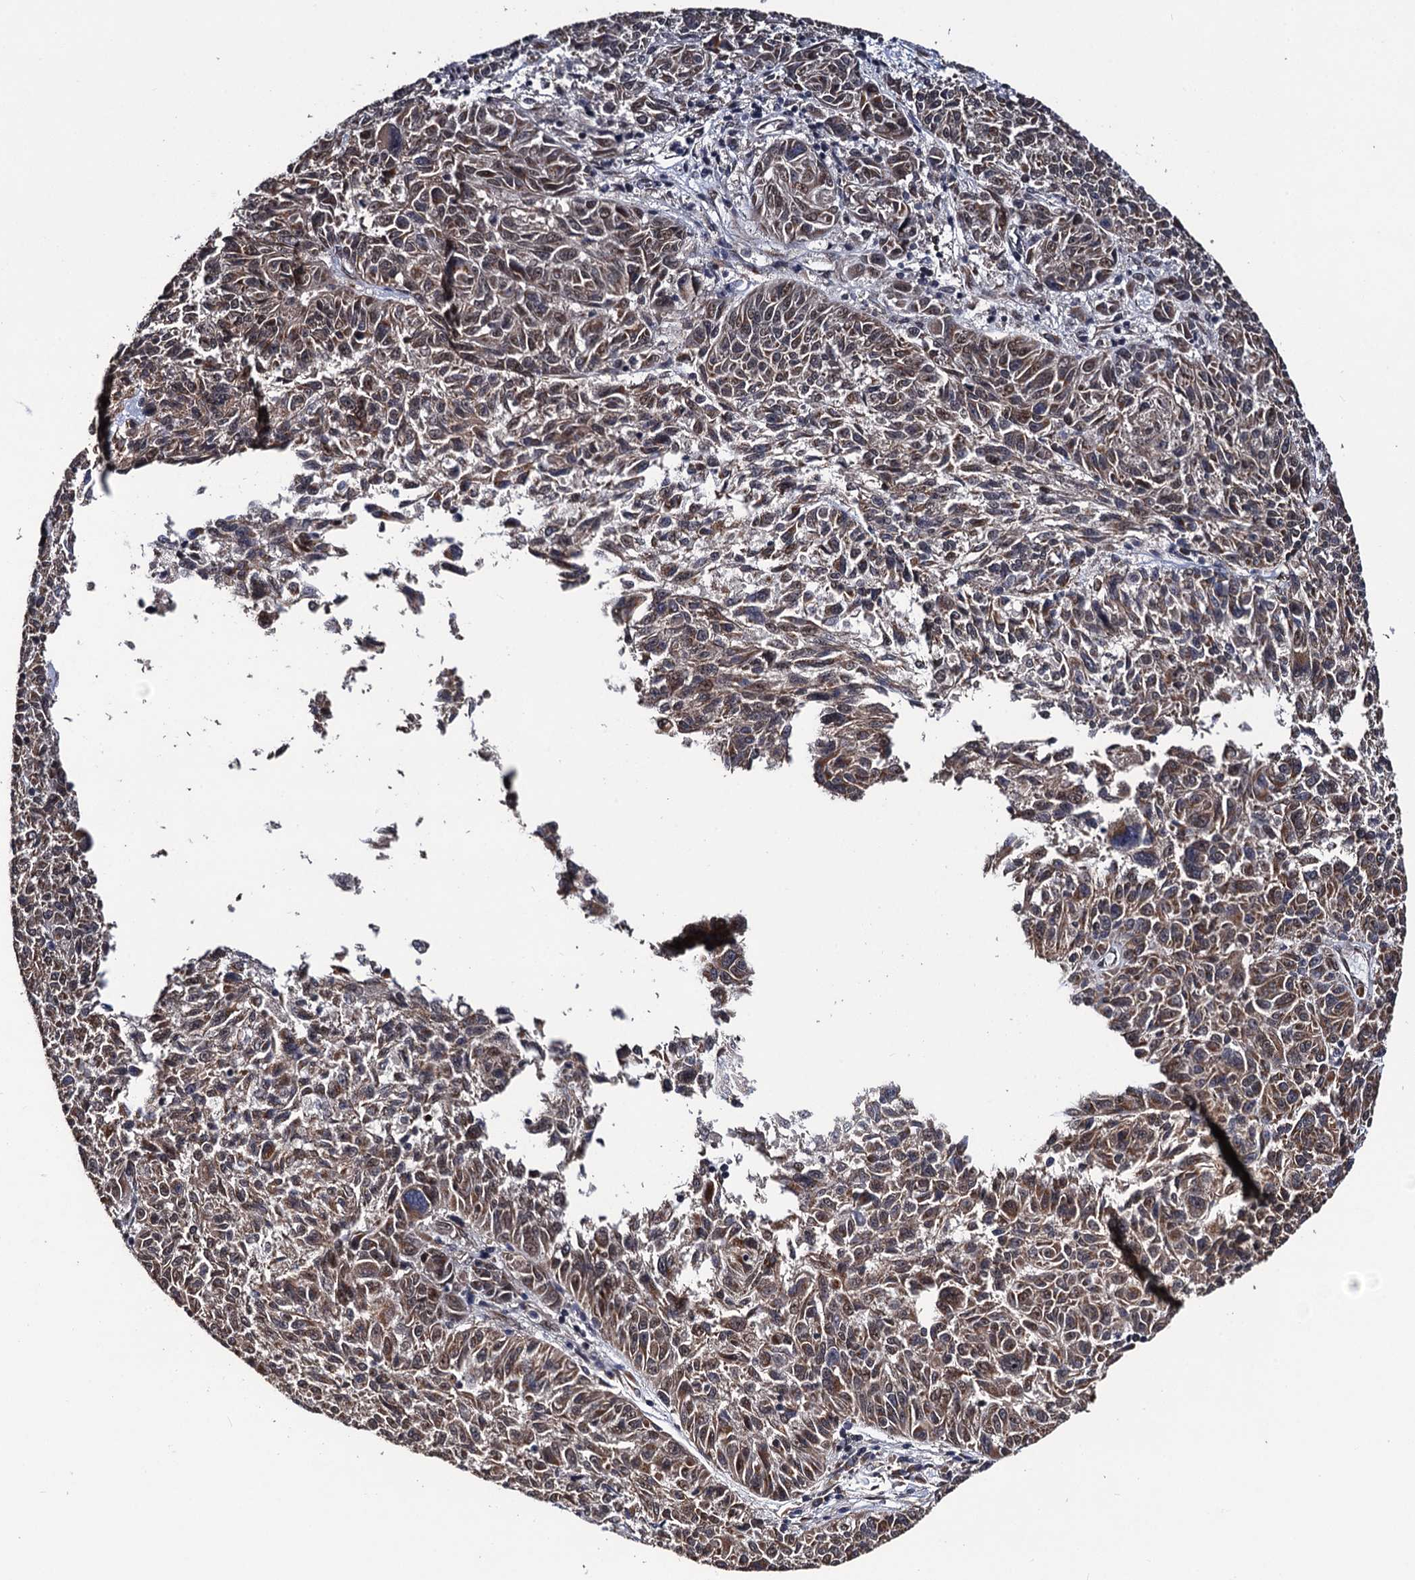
{"staining": {"intensity": "weak", "quantity": "25%-75%", "location": "cytoplasmic/membranous"}, "tissue": "melanoma", "cell_type": "Tumor cells", "image_type": "cancer", "snomed": [{"axis": "morphology", "description": "Malignant melanoma, NOS"}, {"axis": "topography", "description": "Skin"}], "caption": "Immunohistochemical staining of human malignant melanoma reveals low levels of weak cytoplasmic/membranous expression in approximately 25%-75% of tumor cells.", "gene": "LRRC63", "patient": {"sex": "male", "age": 53}}